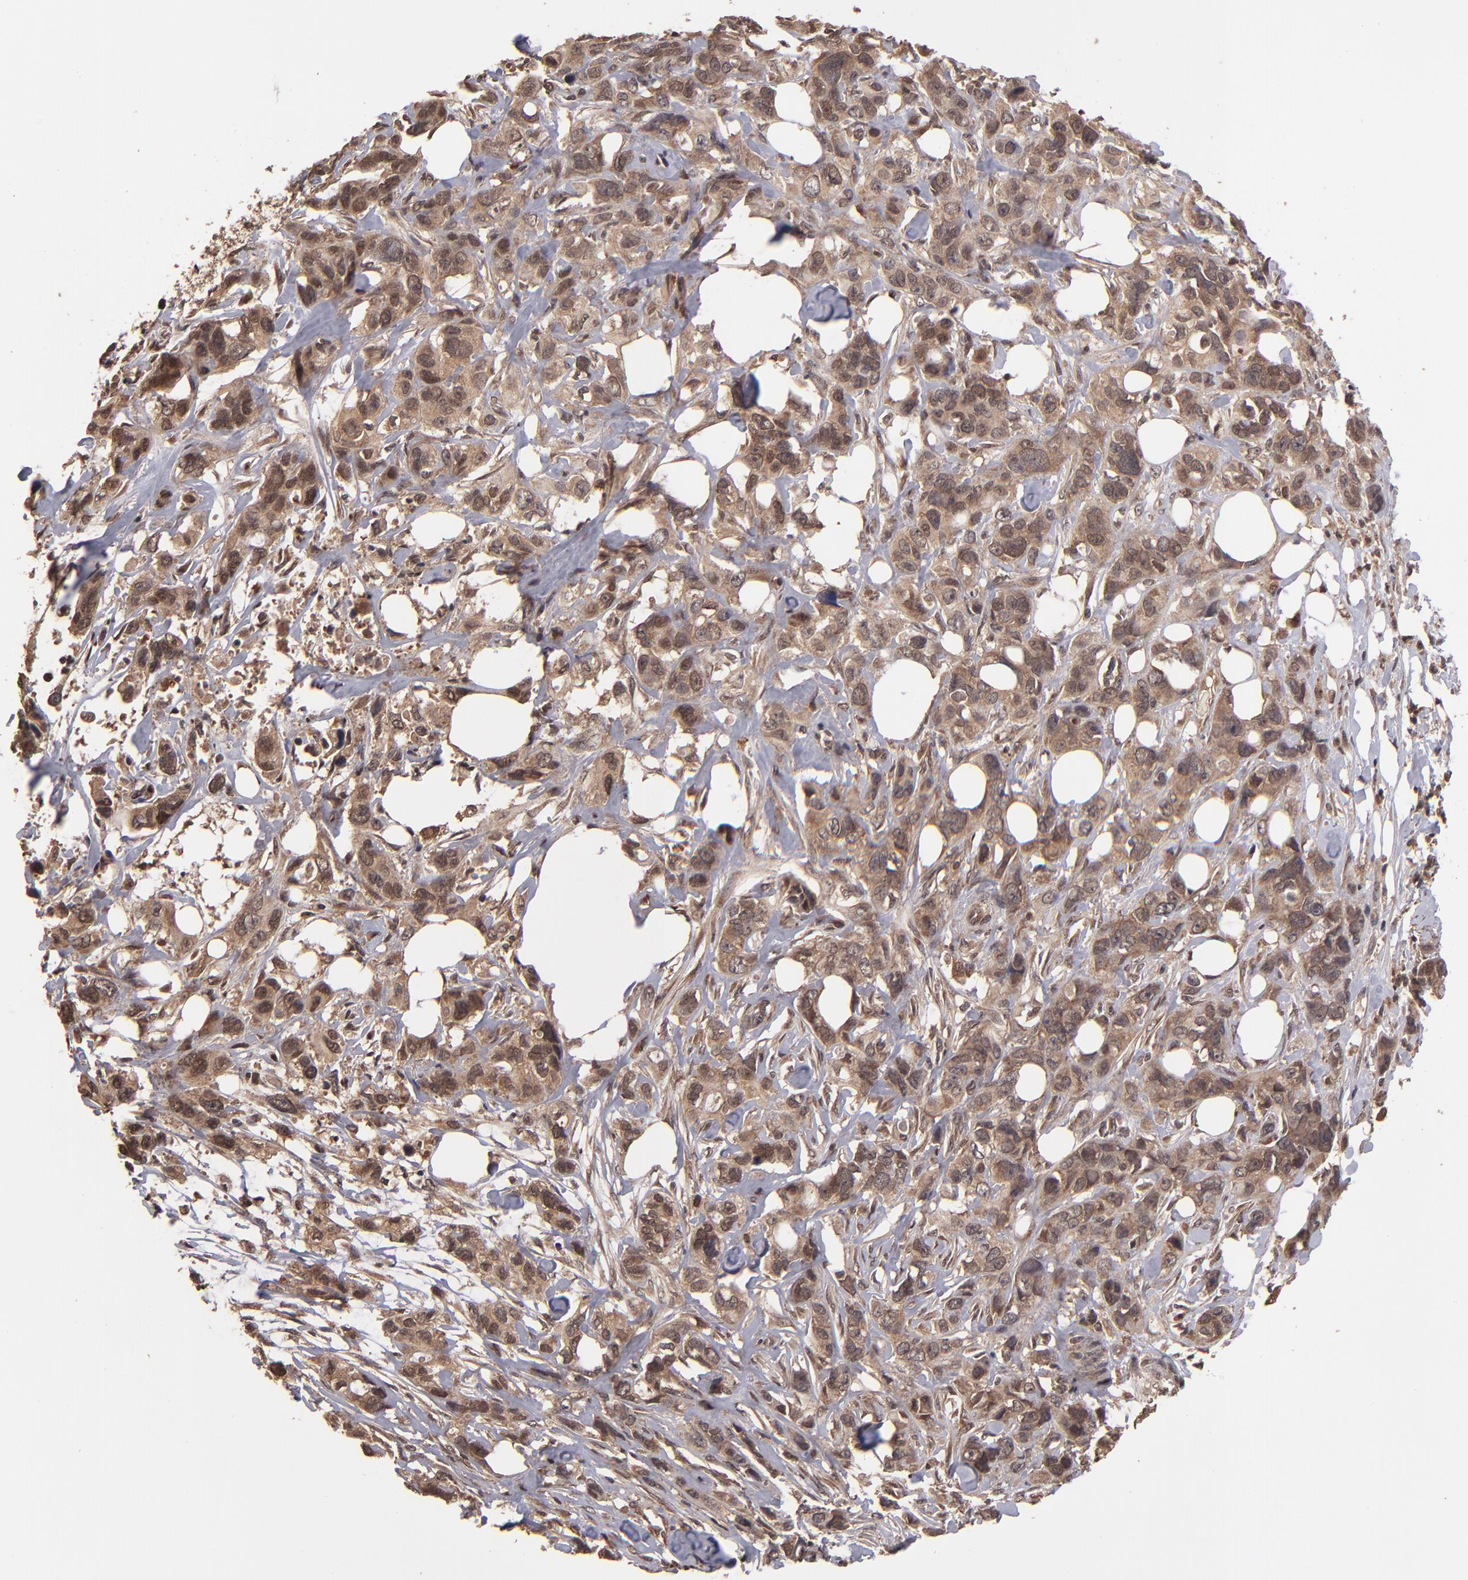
{"staining": {"intensity": "moderate", "quantity": ">75%", "location": "cytoplasmic/membranous"}, "tissue": "stomach cancer", "cell_type": "Tumor cells", "image_type": "cancer", "snomed": [{"axis": "morphology", "description": "Adenocarcinoma, NOS"}, {"axis": "topography", "description": "Stomach, upper"}], "caption": "Protein staining shows moderate cytoplasmic/membranous staining in approximately >75% of tumor cells in adenocarcinoma (stomach).", "gene": "NFE2L2", "patient": {"sex": "male", "age": 47}}